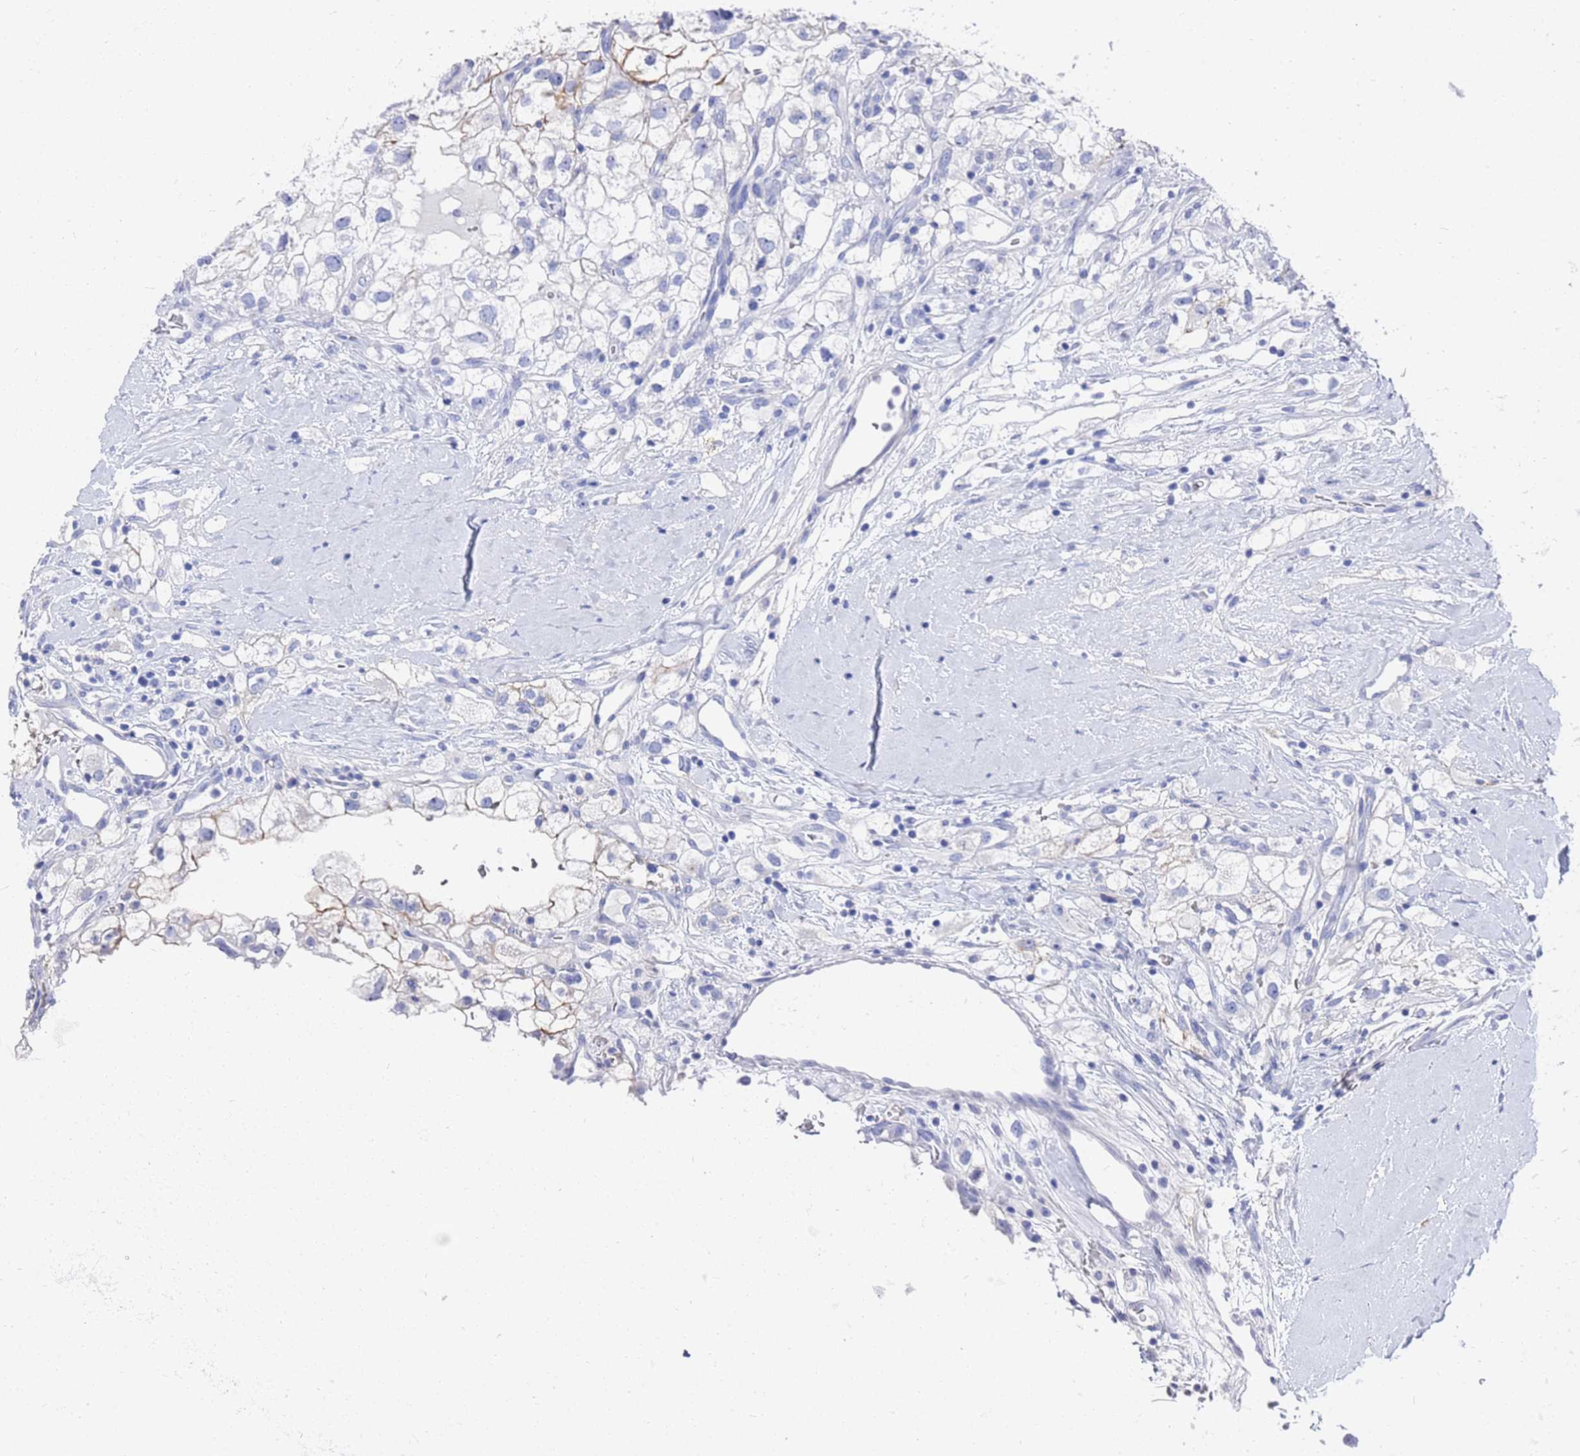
{"staining": {"intensity": "weak", "quantity": "<25%", "location": "cytoplasmic/membranous"}, "tissue": "renal cancer", "cell_type": "Tumor cells", "image_type": "cancer", "snomed": [{"axis": "morphology", "description": "Adenocarcinoma, NOS"}, {"axis": "topography", "description": "Kidney"}], "caption": "This is an immunohistochemistry (IHC) photomicrograph of renal cancer. There is no staining in tumor cells.", "gene": "GGT1", "patient": {"sex": "male", "age": 59}}